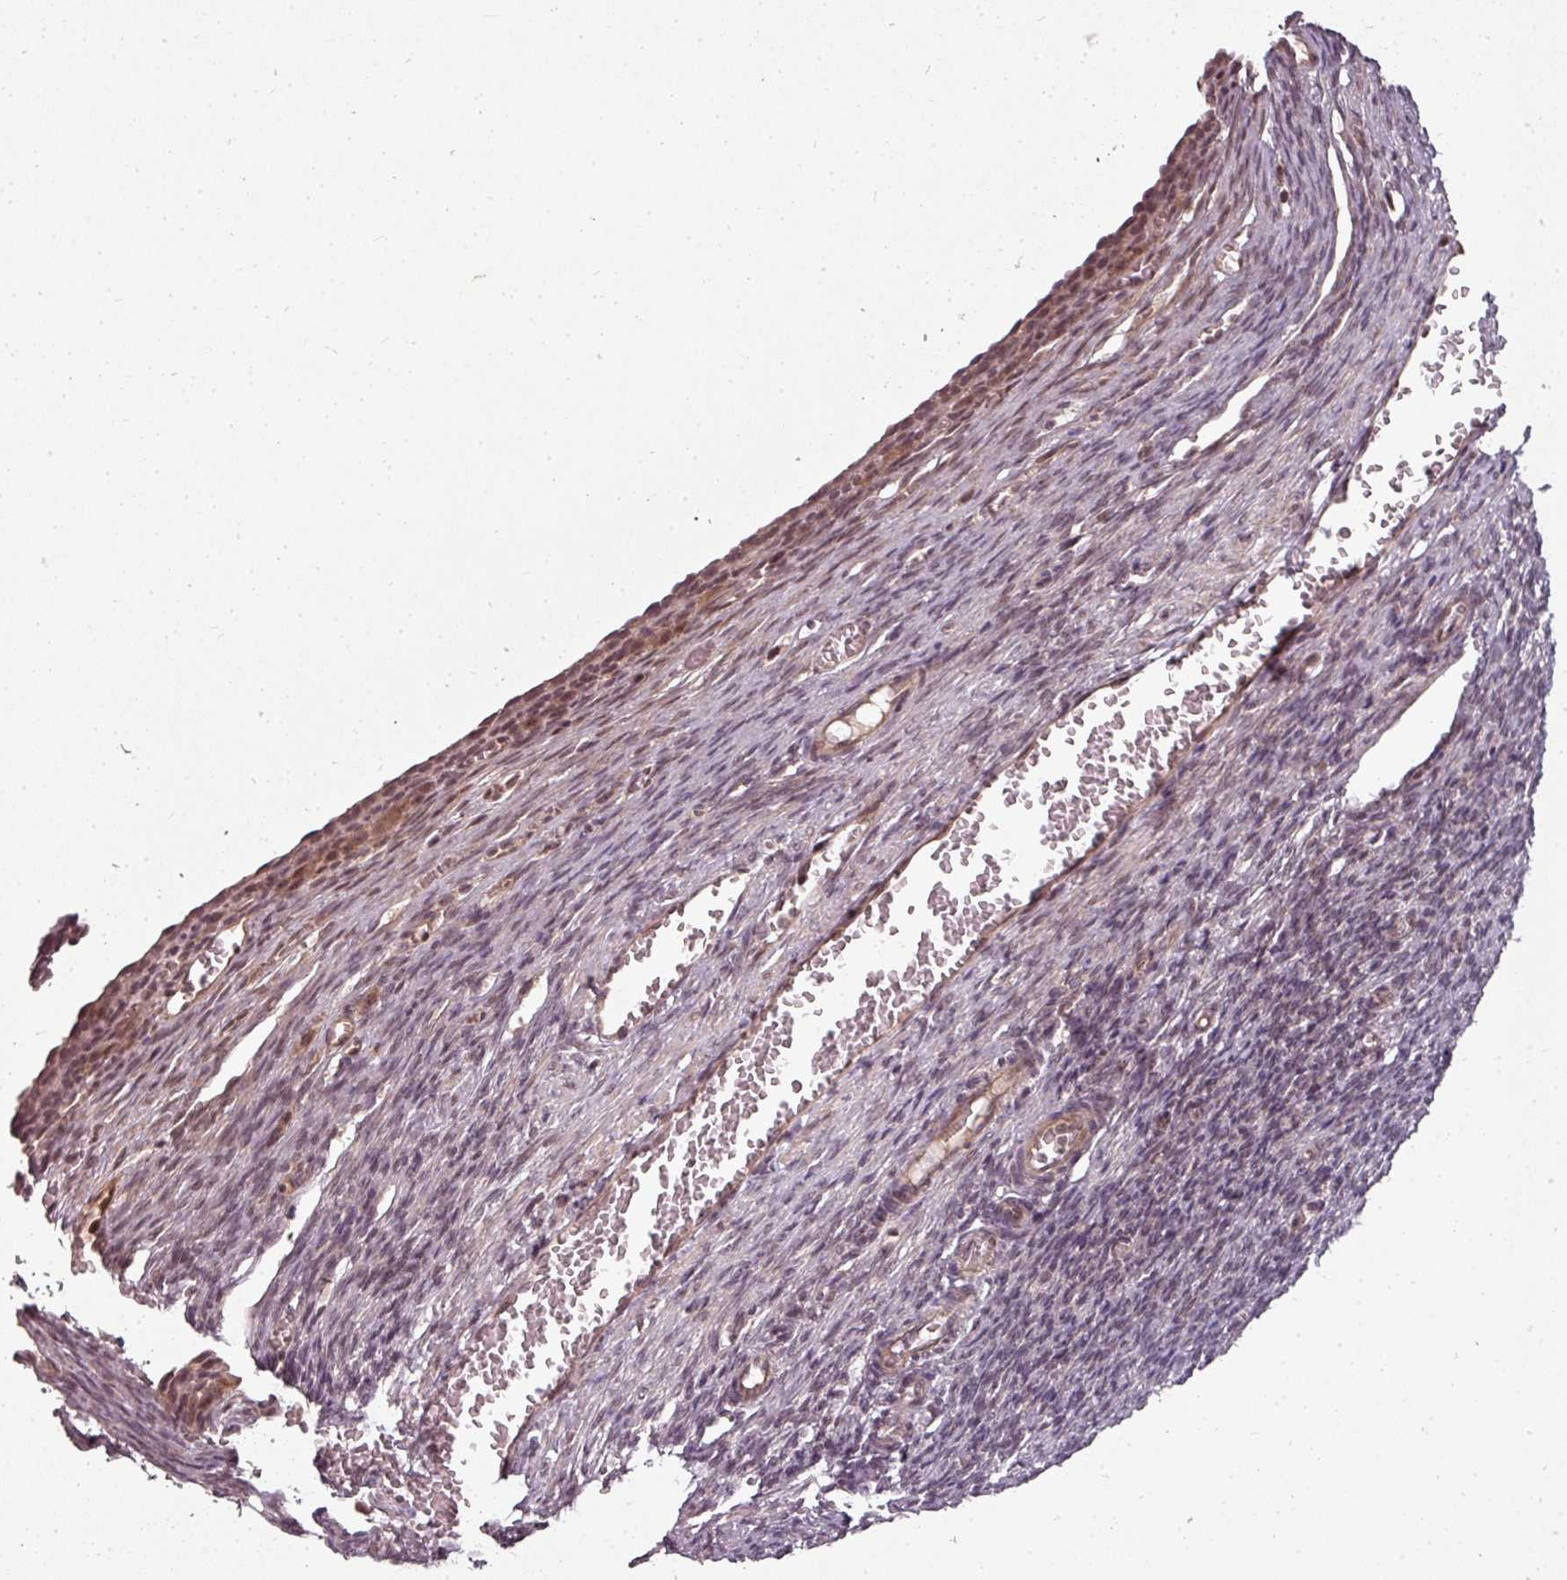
{"staining": {"intensity": "moderate", "quantity": ">75%", "location": "cytoplasmic/membranous"}, "tissue": "ovary", "cell_type": "Follicle cells", "image_type": "normal", "snomed": [{"axis": "morphology", "description": "Normal tissue, NOS"}, {"axis": "topography", "description": "Ovary"}], "caption": "A photomicrograph of human ovary stained for a protein demonstrates moderate cytoplasmic/membranous brown staining in follicle cells. (DAB IHC, brown staining for protein, blue staining for nuclei).", "gene": "CLIC1", "patient": {"sex": "female", "age": 27}}